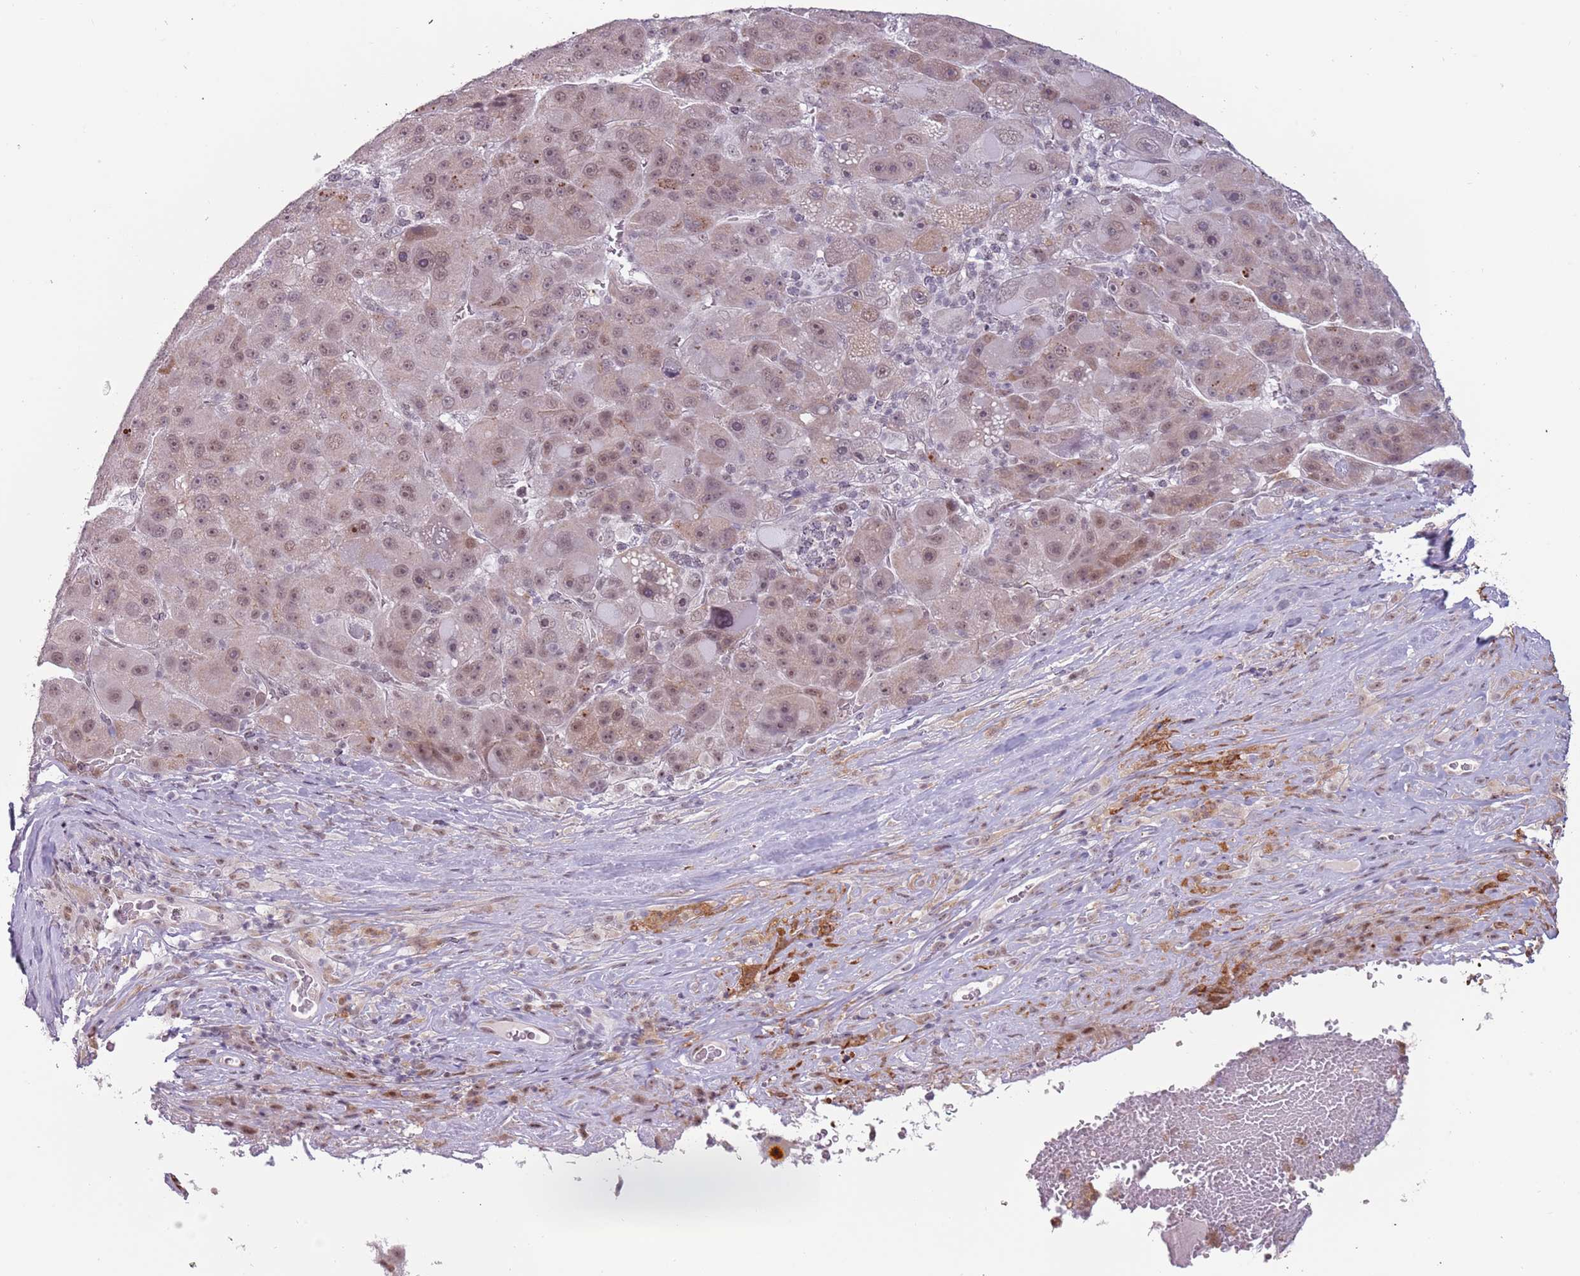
{"staining": {"intensity": "weak", "quantity": ">75%", "location": "nuclear"}, "tissue": "liver cancer", "cell_type": "Tumor cells", "image_type": "cancer", "snomed": [{"axis": "morphology", "description": "Carcinoma, Hepatocellular, NOS"}, {"axis": "topography", "description": "Liver"}], "caption": "Protein expression analysis of liver cancer reveals weak nuclear staining in approximately >75% of tumor cells. The staining was performed using DAB (3,3'-diaminobenzidine) to visualize the protein expression in brown, while the nuclei were stained in blue with hematoxylin (Magnification: 20x).", "gene": "REXO4", "patient": {"sex": "male", "age": 76}}